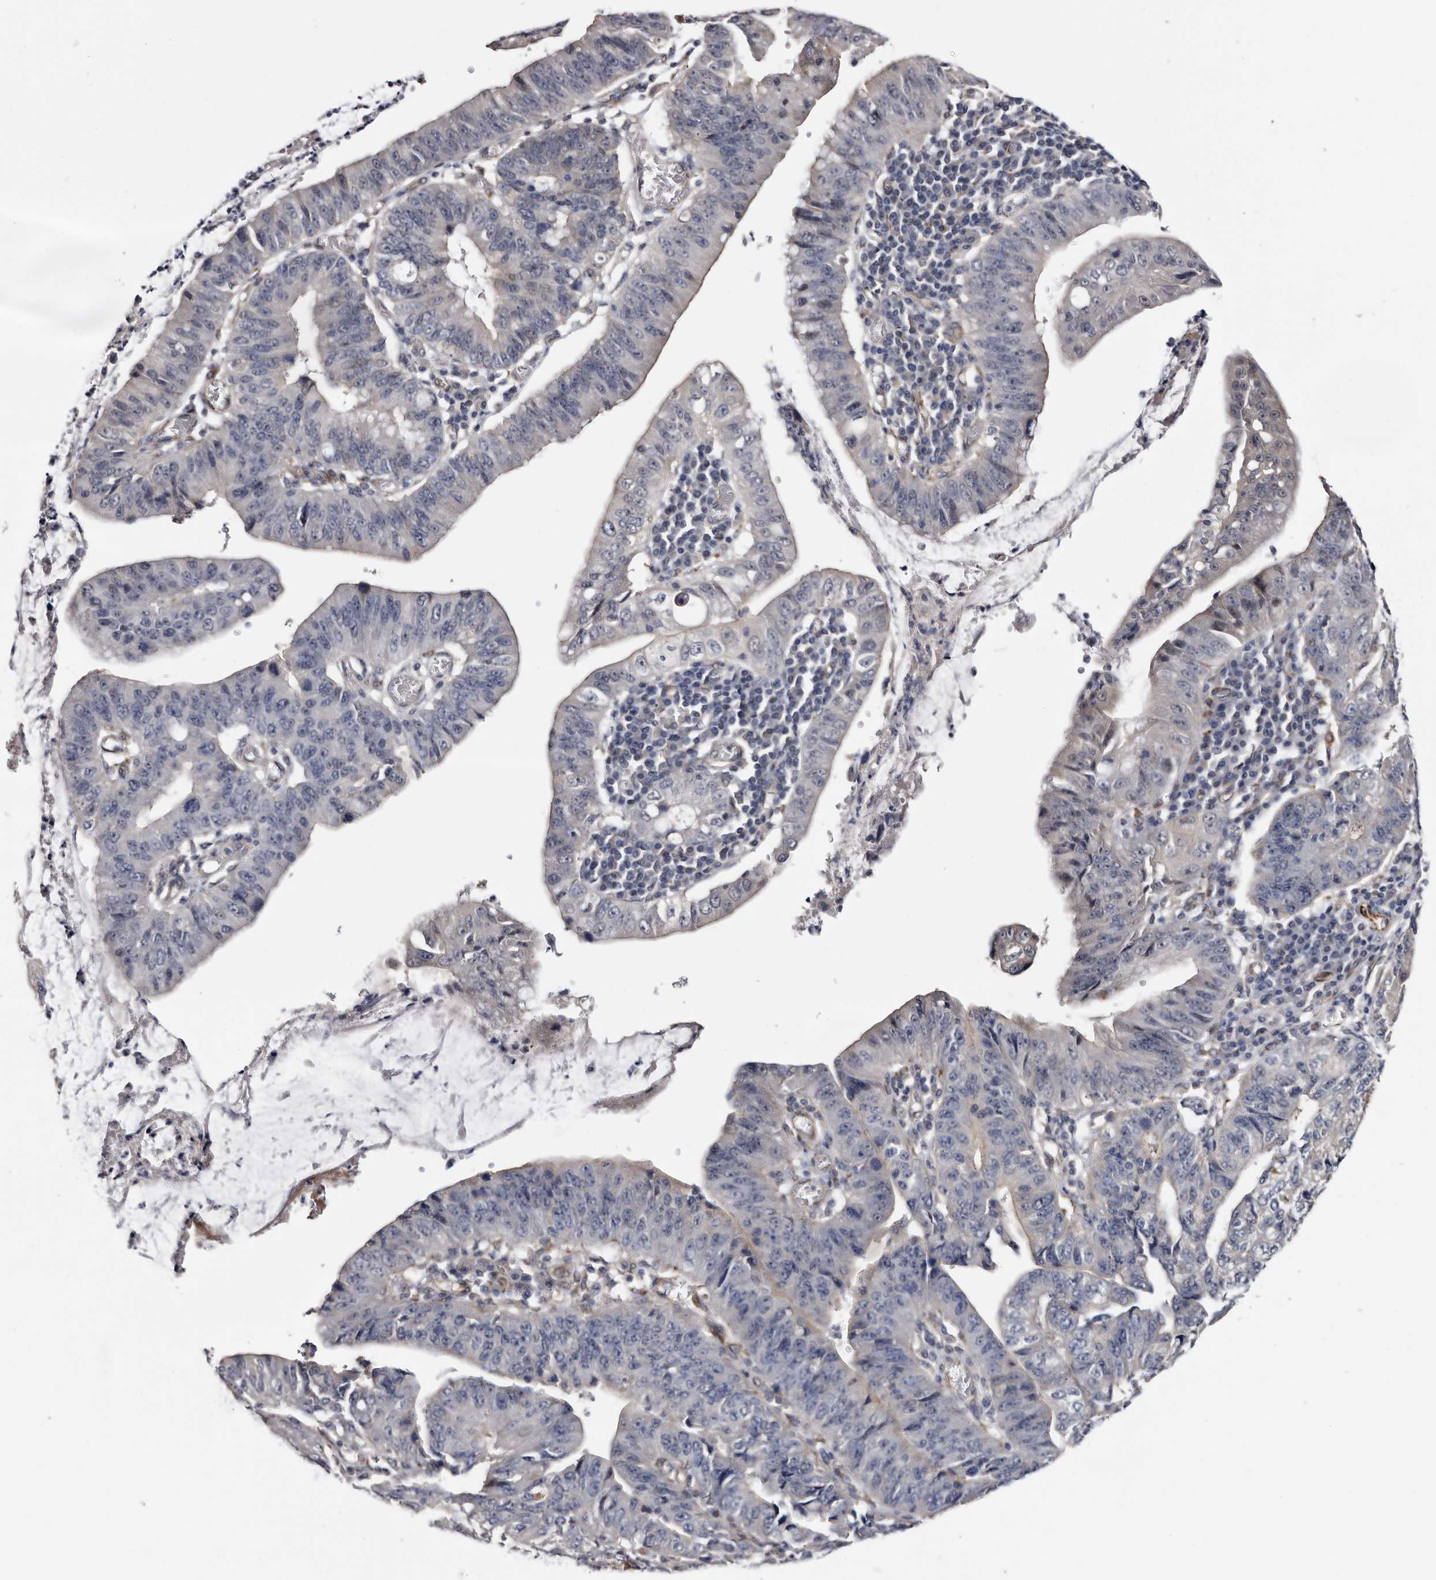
{"staining": {"intensity": "weak", "quantity": "<25%", "location": "cytoplasmic/membranous"}, "tissue": "stomach cancer", "cell_type": "Tumor cells", "image_type": "cancer", "snomed": [{"axis": "morphology", "description": "Adenocarcinoma, NOS"}, {"axis": "topography", "description": "Stomach"}], "caption": "DAB immunohistochemical staining of human stomach adenocarcinoma demonstrates no significant expression in tumor cells.", "gene": "ARMCX2", "patient": {"sex": "male", "age": 59}}